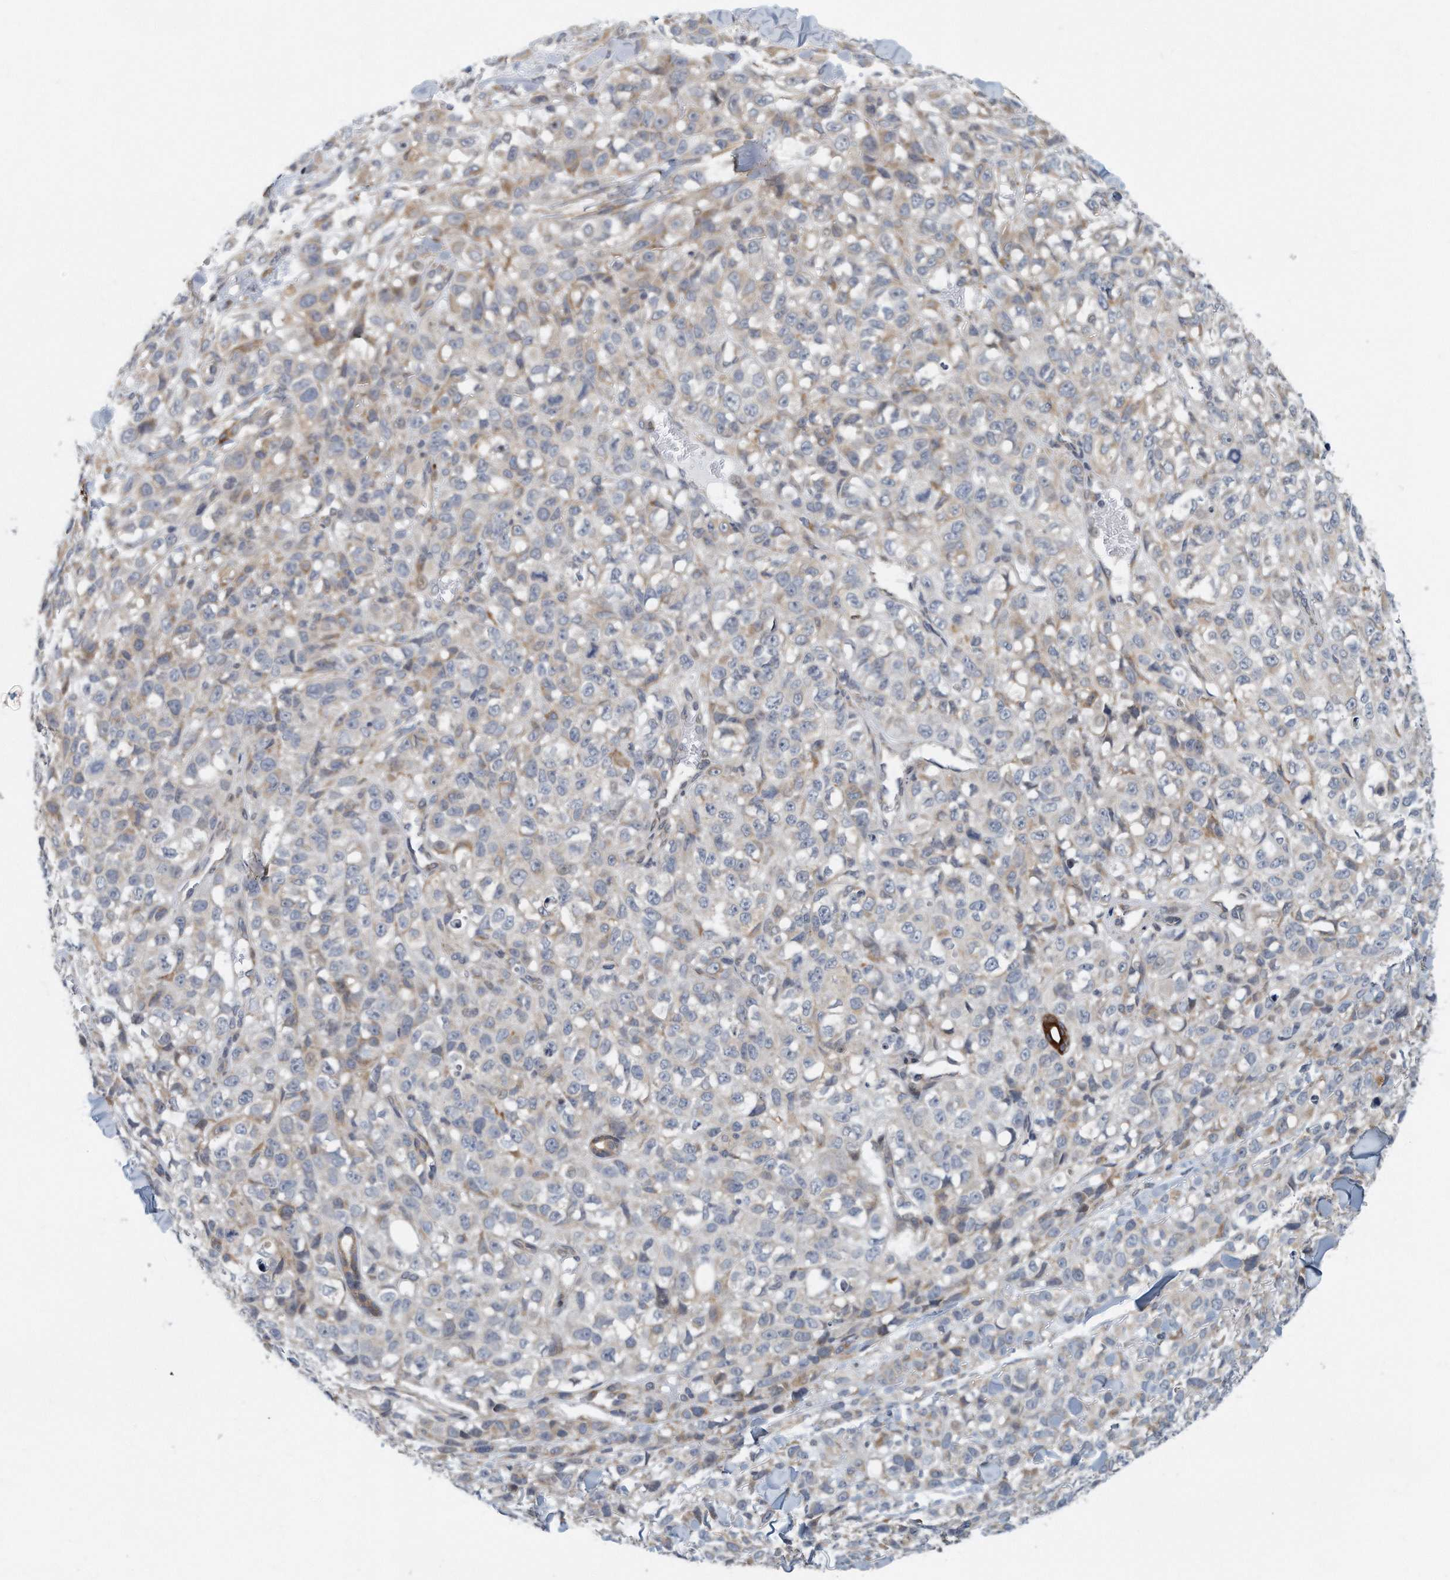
{"staining": {"intensity": "weak", "quantity": "<25%", "location": "cytoplasmic/membranous"}, "tissue": "melanoma", "cell_type": "Tumor cells", "image_type": "cancer", "snomed": [{"axis": "morphology", "description": "Malignant melanoma, Metastatic site"}, {"axis": "topography", "description": "Skin"}], "caption": "The image demonstrates no significant expression in tumor cells of melanoma. (Brightfield microscopy of DAB (3,3'-diaminobenzidine) immunohistochemistry (IHC) at high magnification).", "gene": "VLDLR", "patient": {"sex": "female", "age": 72}}